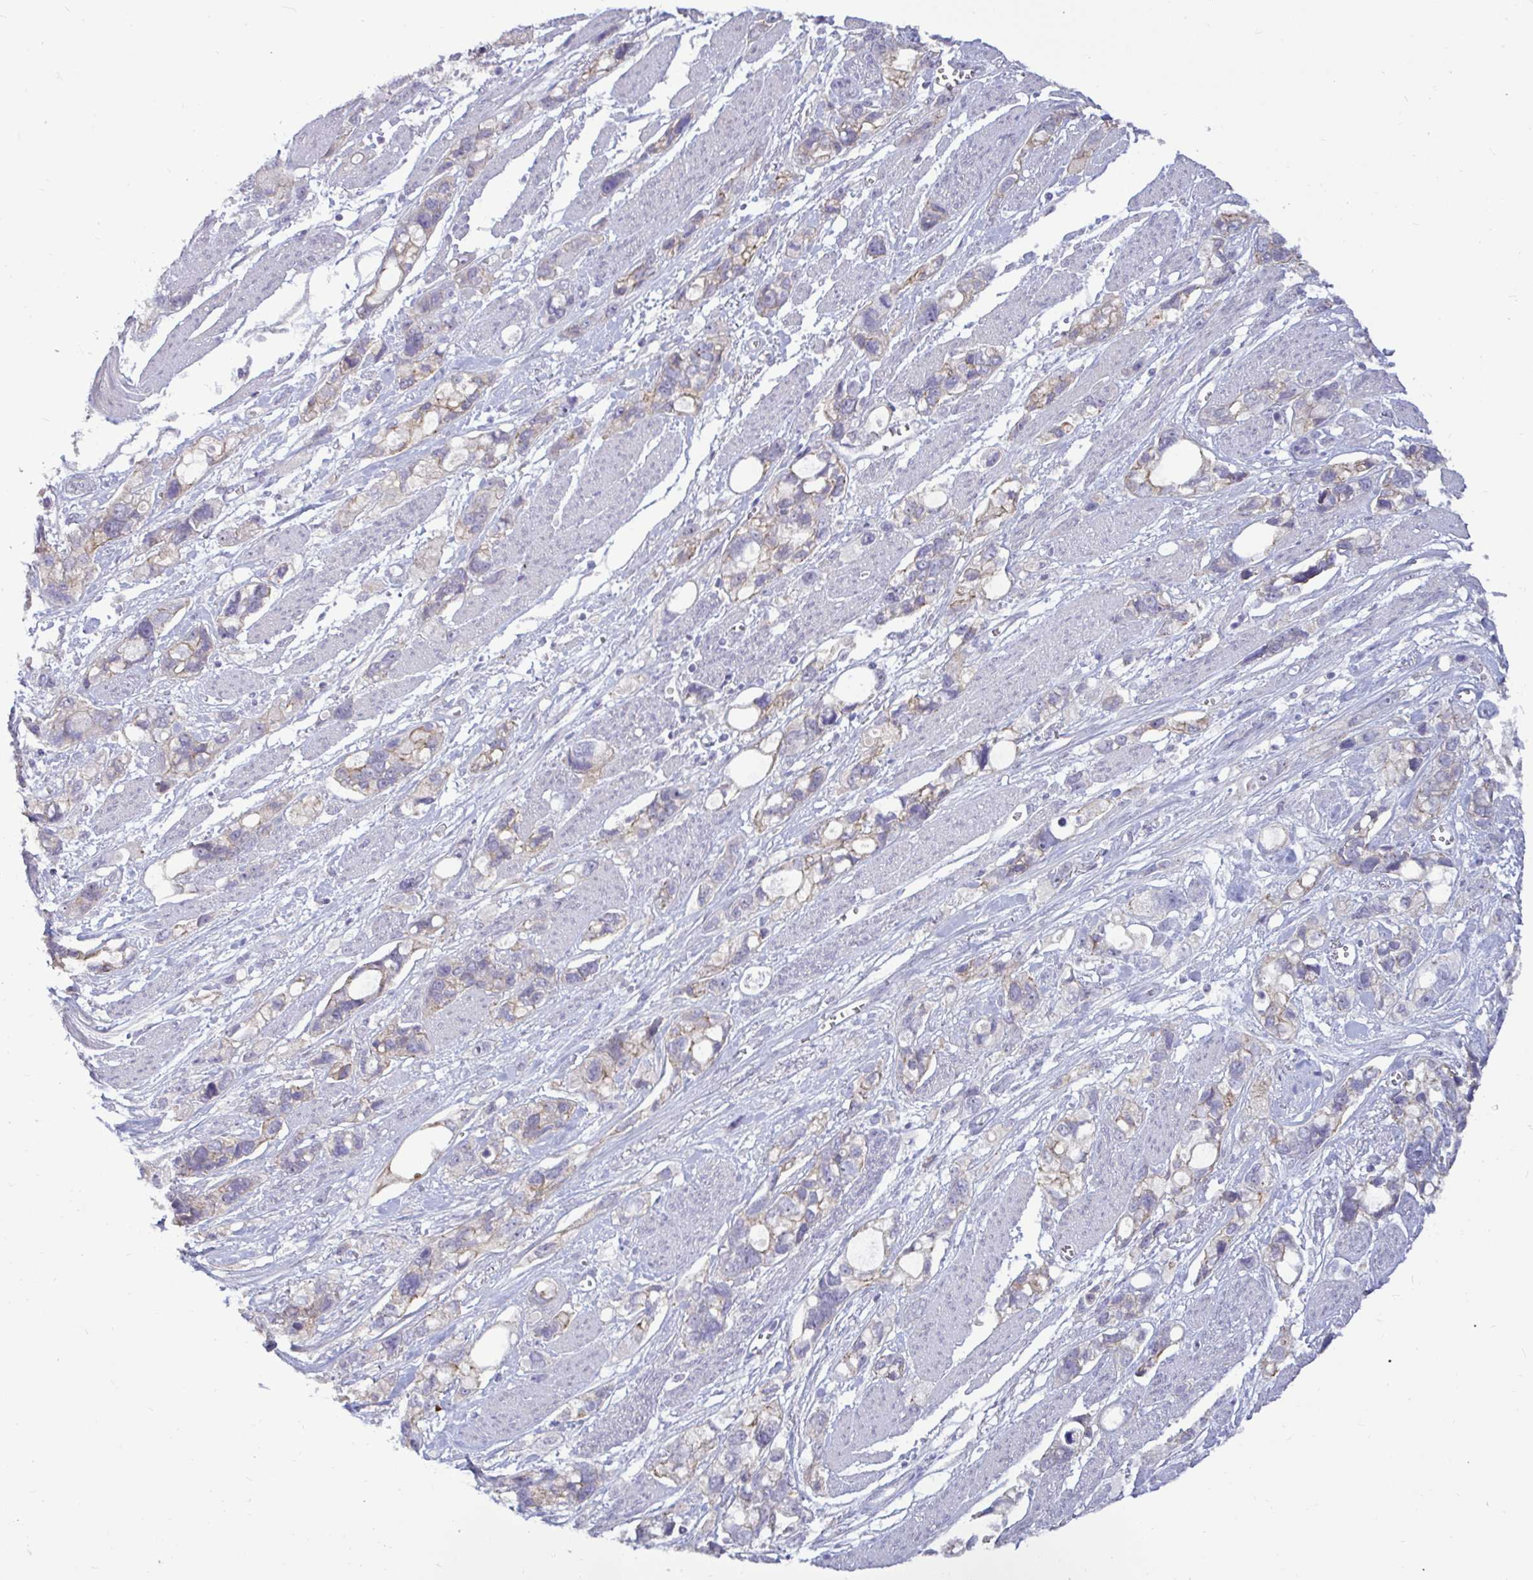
{"staining": {"intensity": "moderate", "quantity": "<25%", "location": "cytoplasmic/membranous"}, "tissue": "stomach cancer", "cell_type": "Tumor cells", "image_type": "cancer", "snomed": [{"axis": "morphology", "description": "Adenocarcinoma, NOS"}, {"axis": "topography", "description": "Stomach, upper"}], "caption": "A brown stain shows moderate cytoplasmic/membranous positivity of a protein in human stomach cancer tumor cells.", "gene": "GSTM1", "patient": {"sex": "female", "age": 81}}